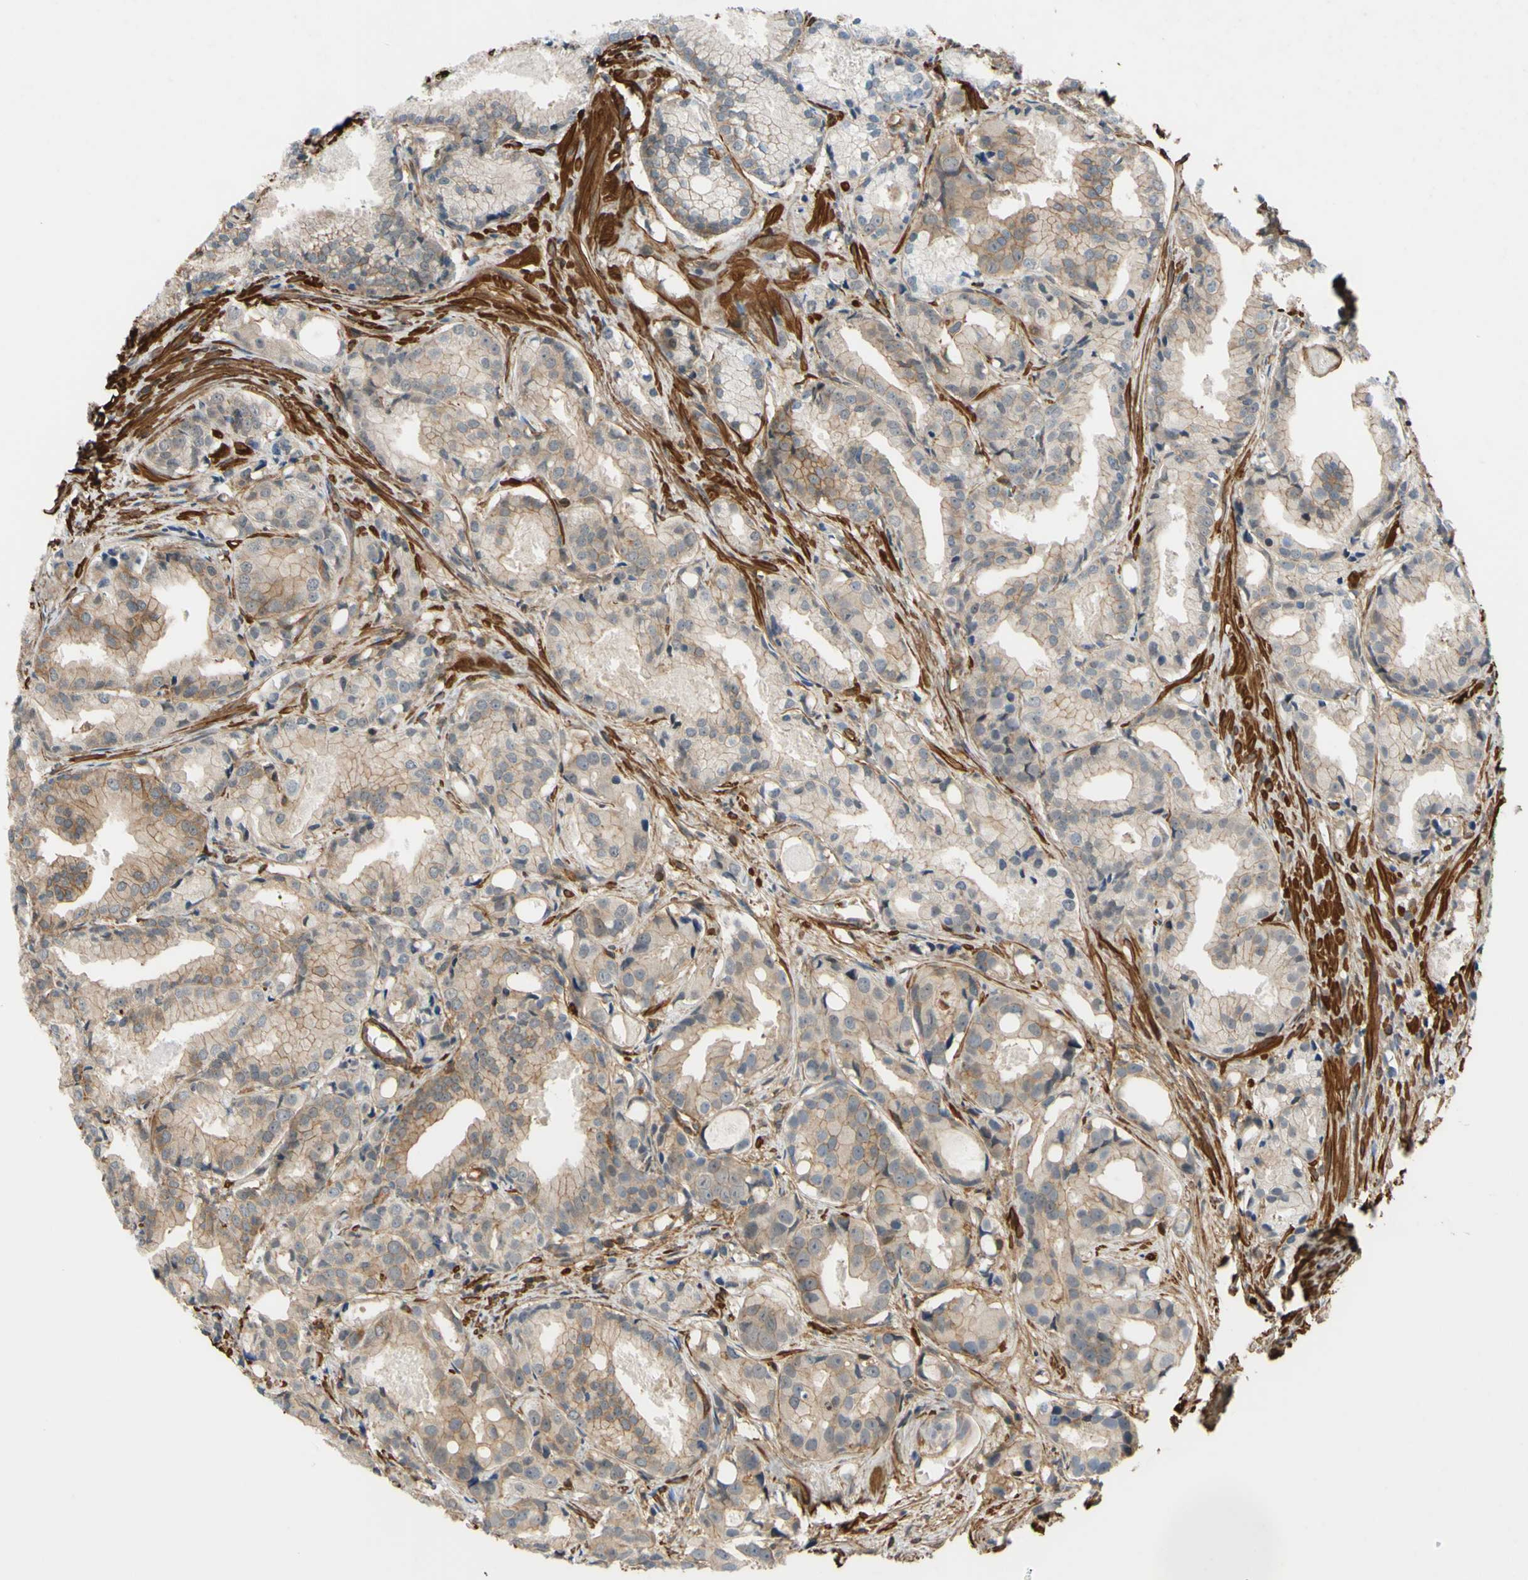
{"staining": {"intensity": "weak", "quantity": "25%-75%", "location": "cytoplasmic/membranous"}, "tissue": "prostate cancer", "cell_type": "Tumor cells", "image_type": "cancer", "snomed": [{"axis": "morphology", "description": "Adenocarcinoma, Low grade"}, {"axis": "topography", "description": "Prostate"}], "caption": "A brown stain shows weak cytoplasmic/membranous expression of a protein in human low-grade adenocarcinoma (prostate) tumor cells.", "gene": "ADD3", "patient": {"sex": "male", "age": 72}}